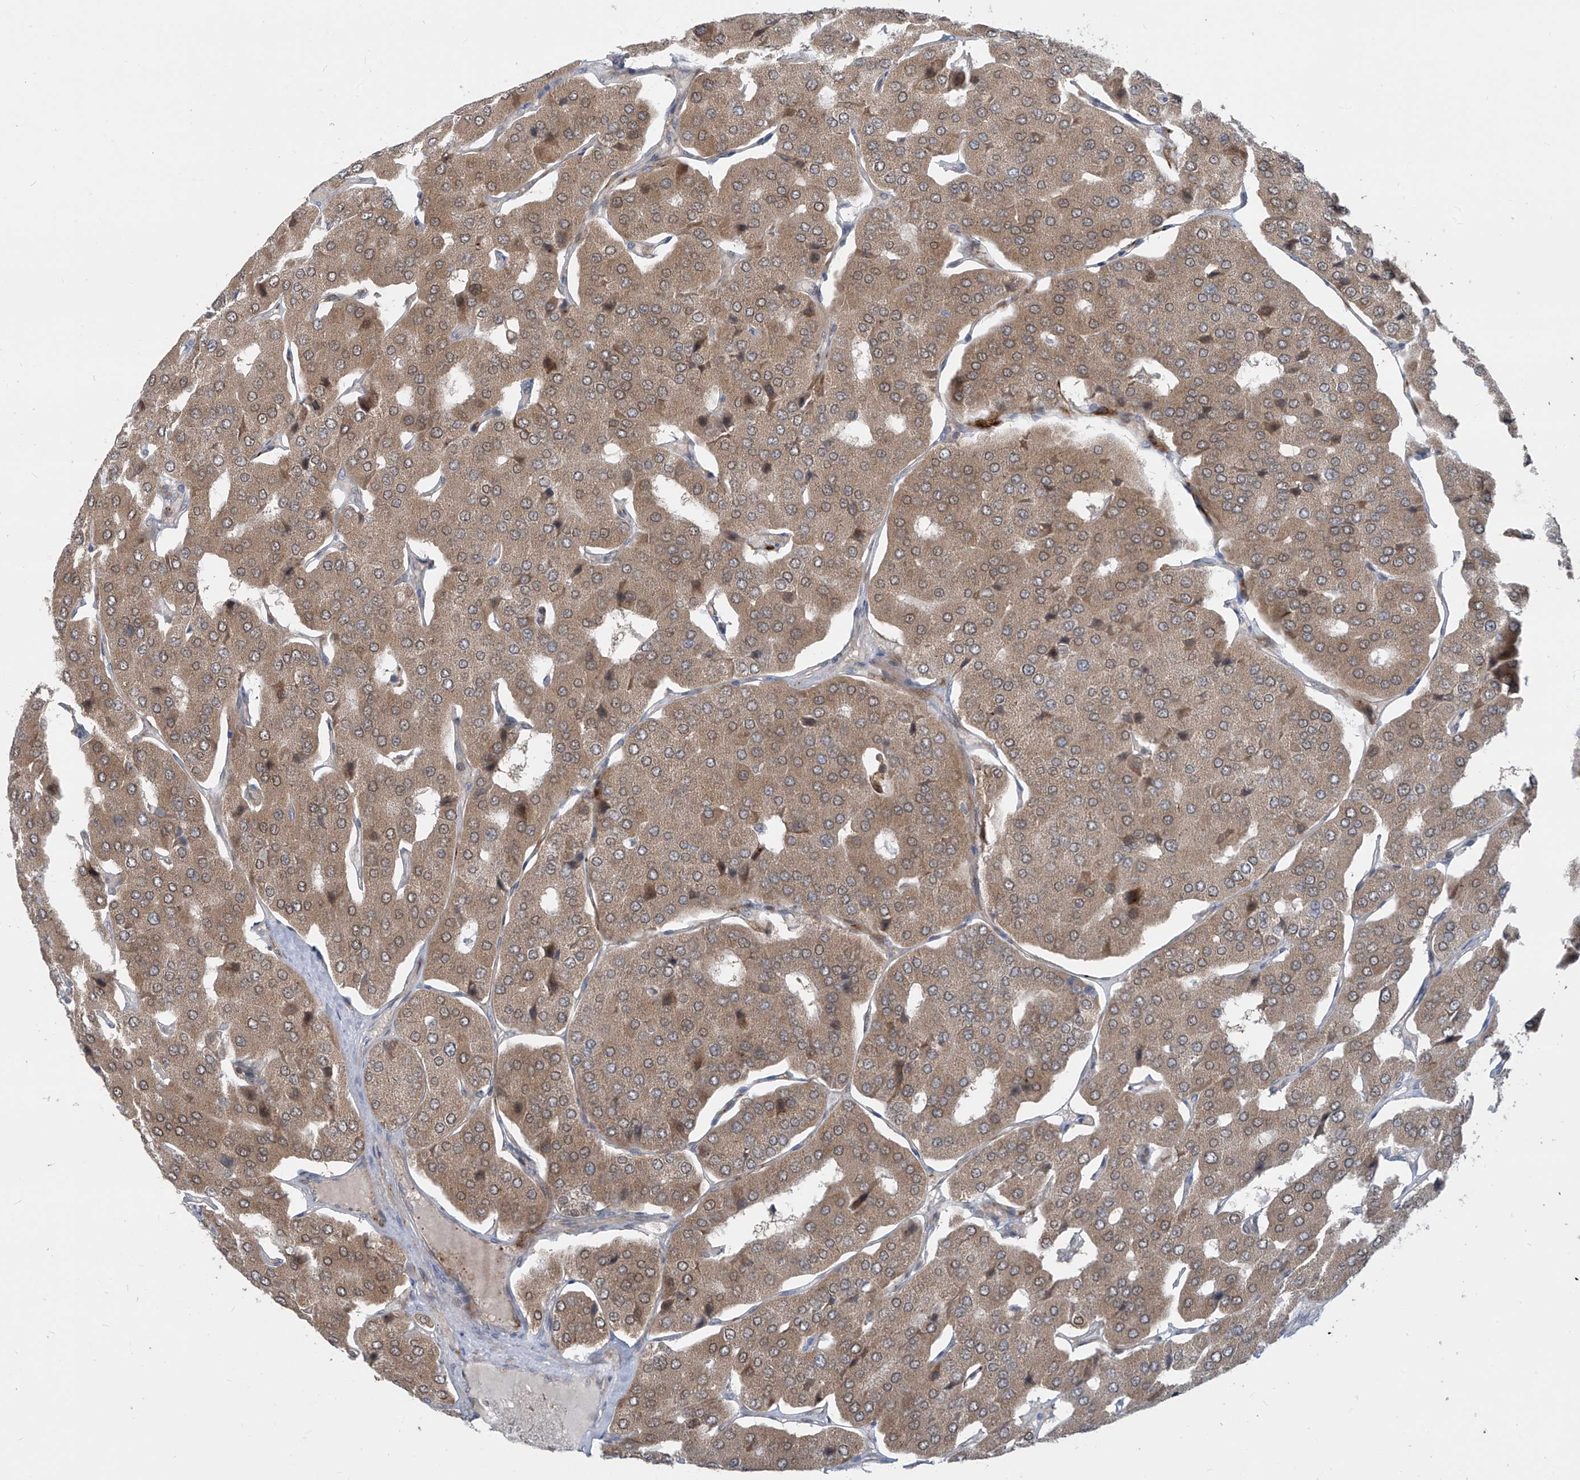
{"staining": {"intensity": "moderate", "quantity": ">75%", "location": "cytoplasmic/membranous"}, "tissue": "parathyroid gland", "cell_type": "Glandular cells", "image_type": "normal", "snomed": [{"axis": "morphology", "description": "Normal tissue, NOS"}, {"axis": "morphology", "description": "Adenoma, NOS"}, {"axis": "topography", "description": "Parathyroid gland"}], "caption": "Immunohistochemical staining of benign human parathyroid gland displays moderate cytoplasmic/membranous protein positivity in about >75% of glandular cells. The staining was performed using DAB to visualize the protein expression in brown, while the nuclei were stained in blue with hematoxylin (Magnification: 20x).", "gene": "LAGE3", "patient": {"sex": "female", "age": 86}}